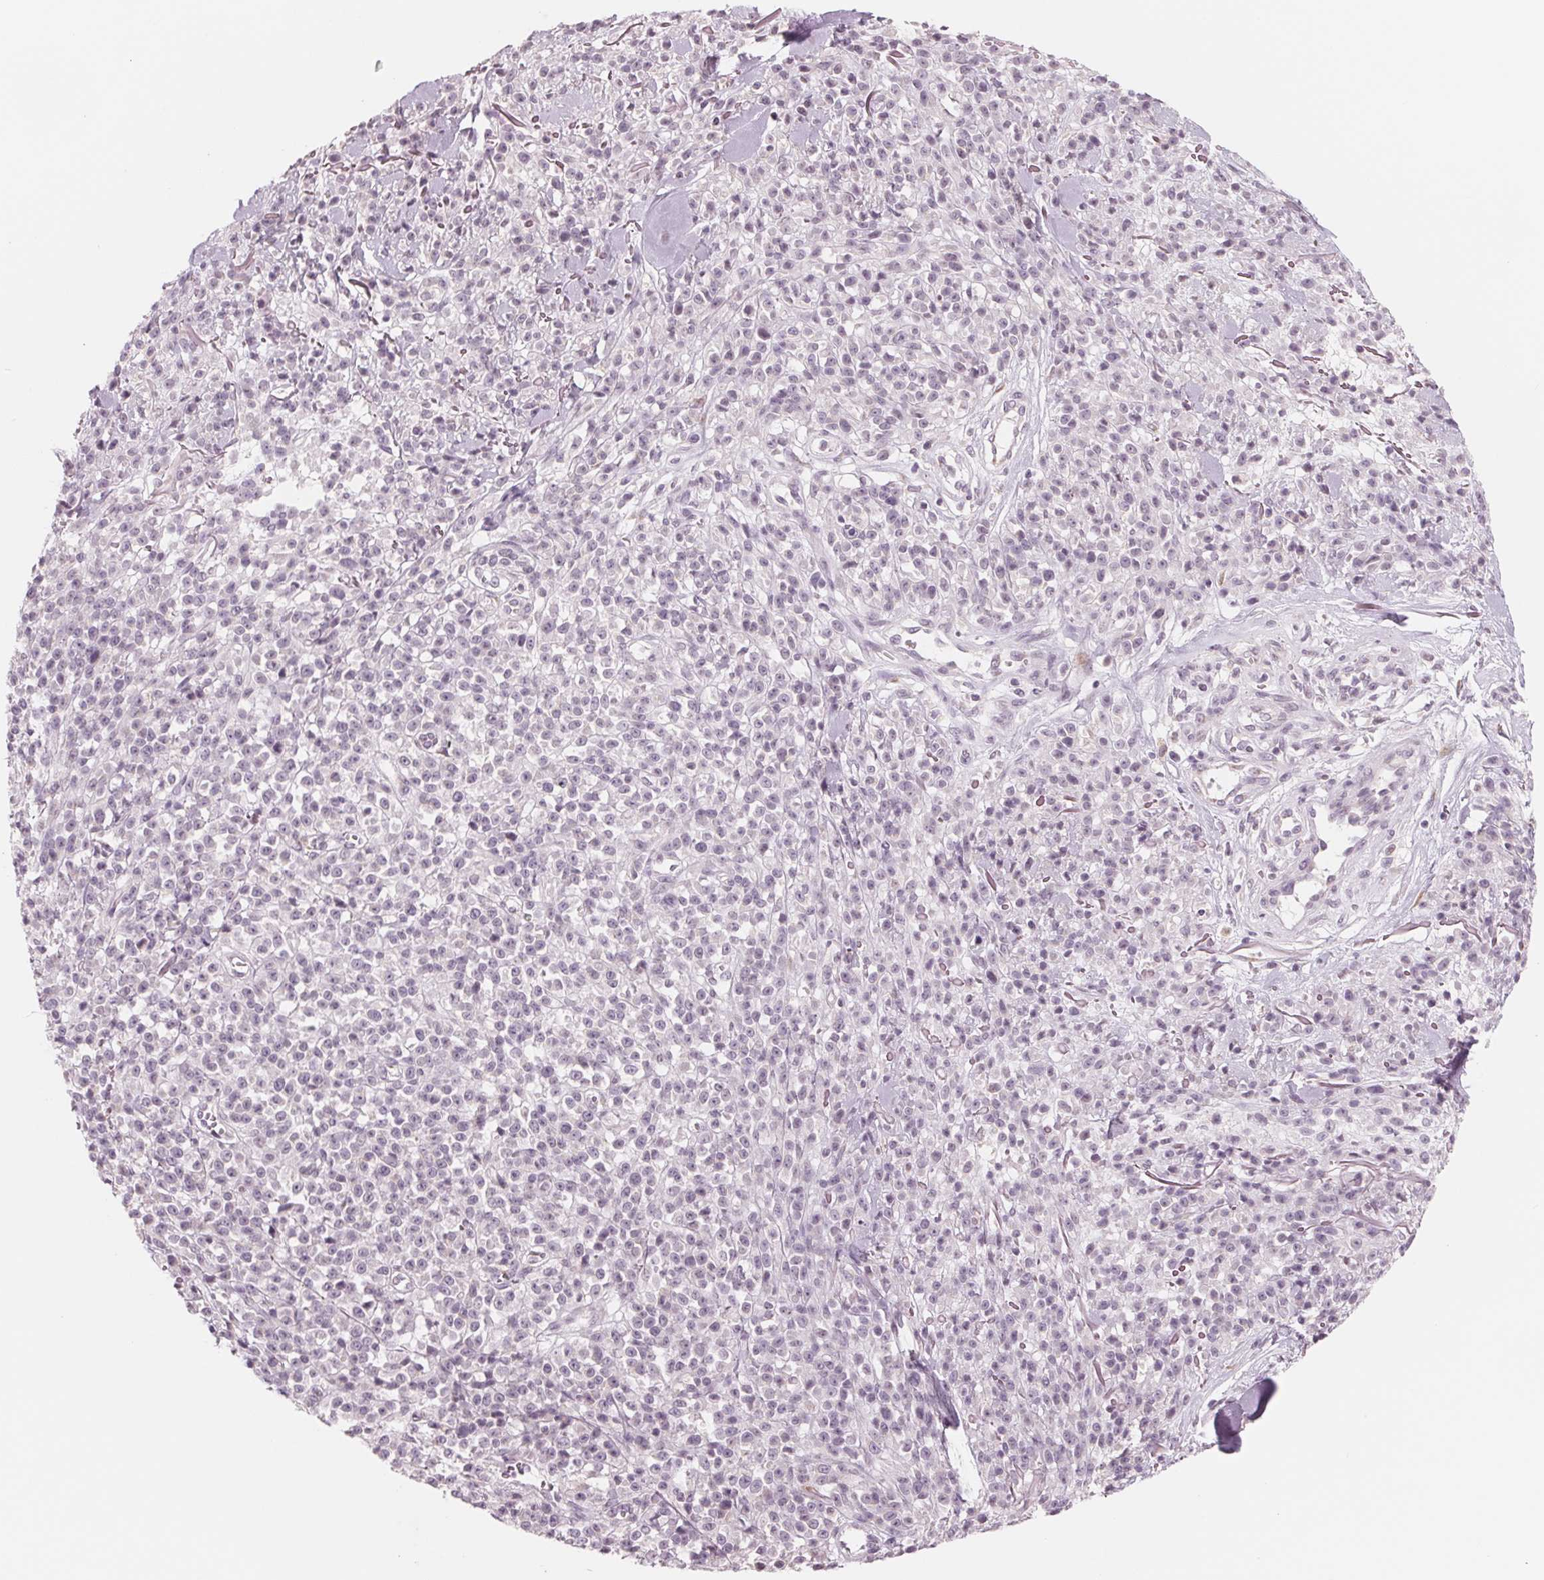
{"staining": {"intensity": "negative", "quantity": "none", "location": "none"}, "tissue": "melanoma", "cell_type": "Tumor cells", "image_type": "cancer", "snomed": [{"axis": "morphology", "description": "Malignant melanoma, NOS"}, {"axis": "topography", "description": "Skin"}, {"axis": "topography", "description": "Skin of trunk"}], "caption": "This is an immunohistochemistry (IHC) photomicrograph of melanoma. There is no positivity in tumor cells.", "gene": "IL9R", "patient": {"sex": "male", "age": 74}}